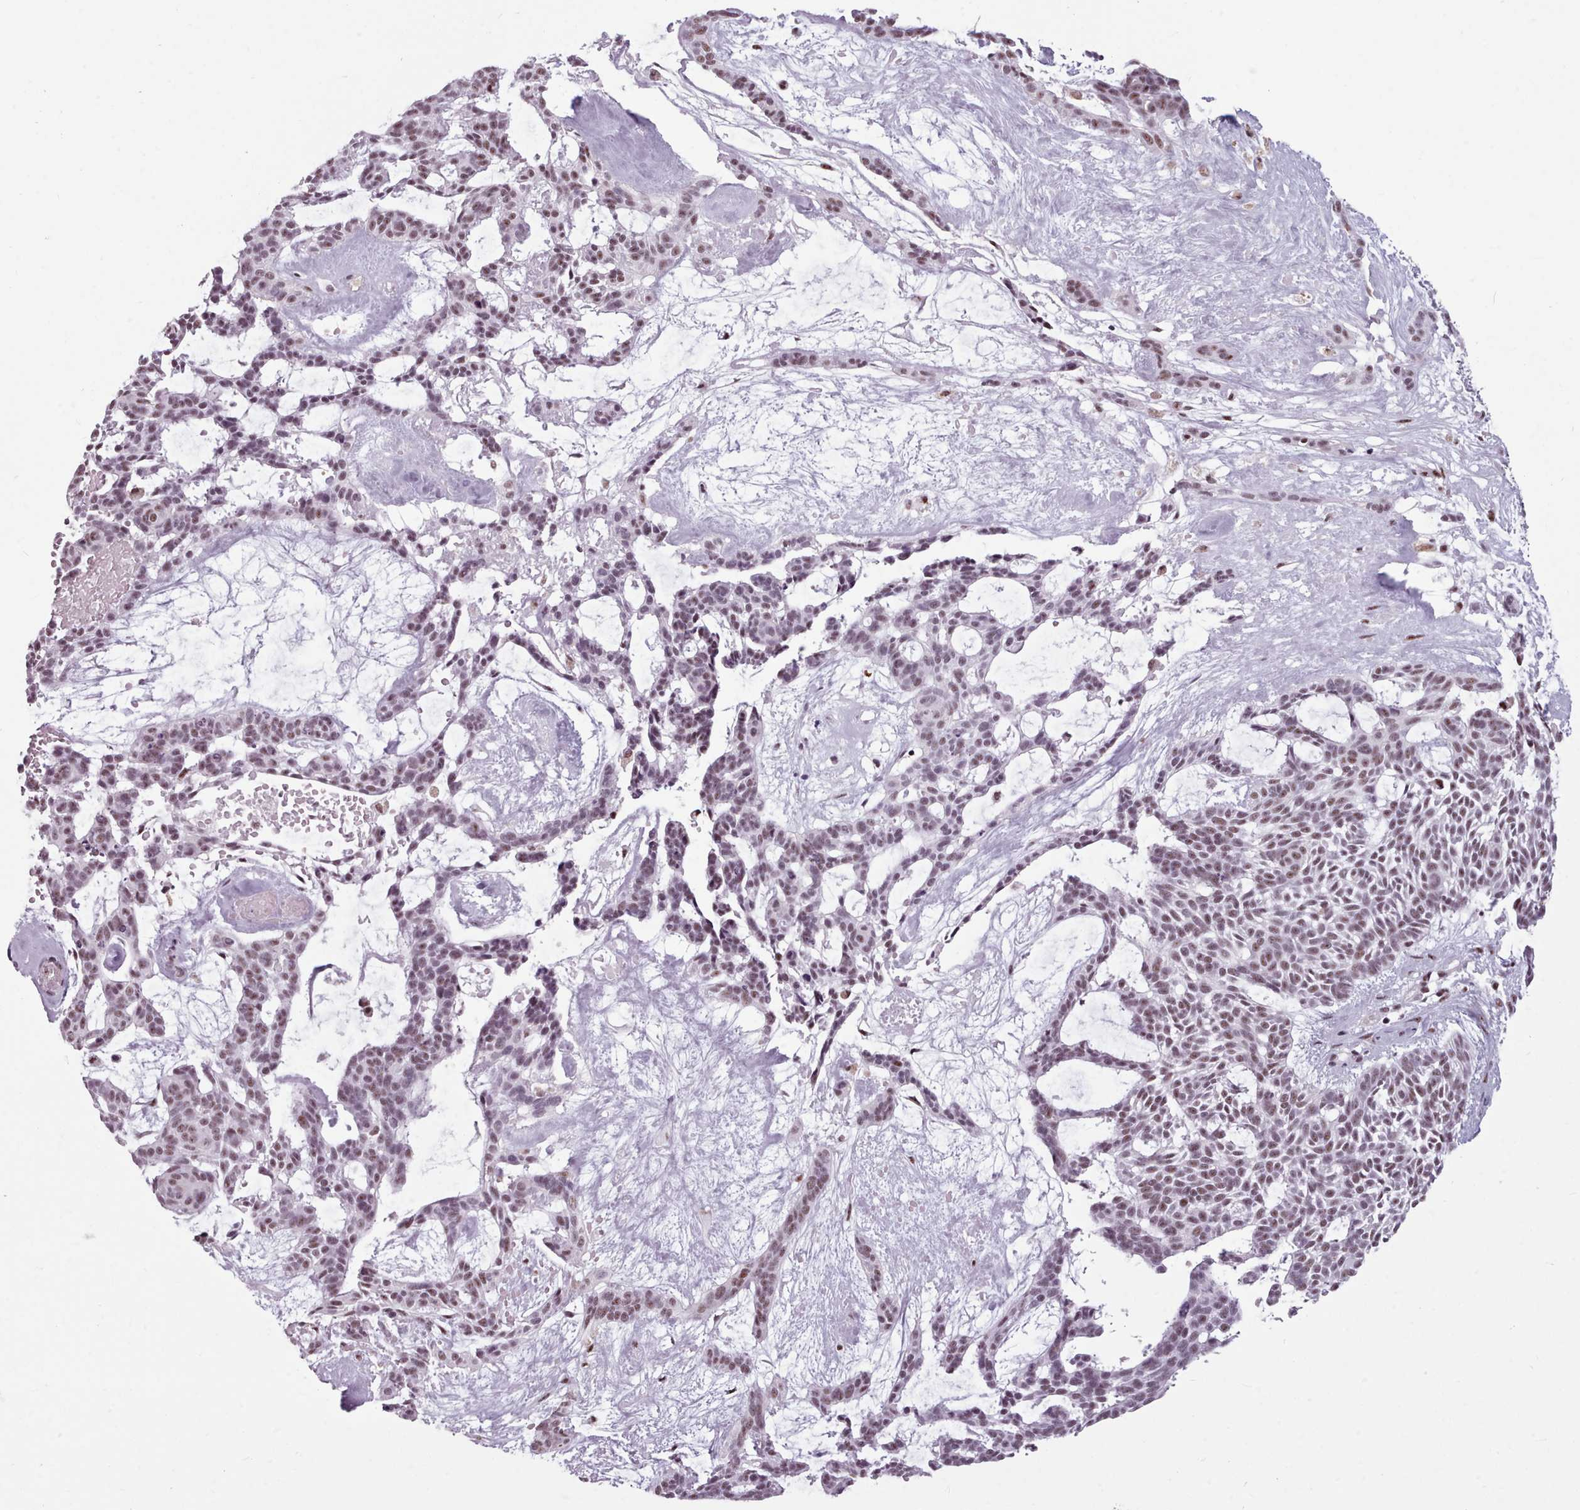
{"staining": {"intensity": "moderate", "quantity": ">75%", "location": "nuclear"}, "tissue": "skin cancer", "cell_type": "Tumor cells", "image_type": "cancer", "snomed": [{"axis": "morphology", "description": "Basal cell carcinoma"}, {"axis": "topography", "description": "Skin"}], "caption": "A high-resolution micrograph shows immunohistochemistry (IHC) staining of skin basal cell carcinoma, which demonstrates moderate nuclear expression in about >75% of tumor cells.", "gene": "SRRM1", "patient": {"sex": "male", "age": 61}}